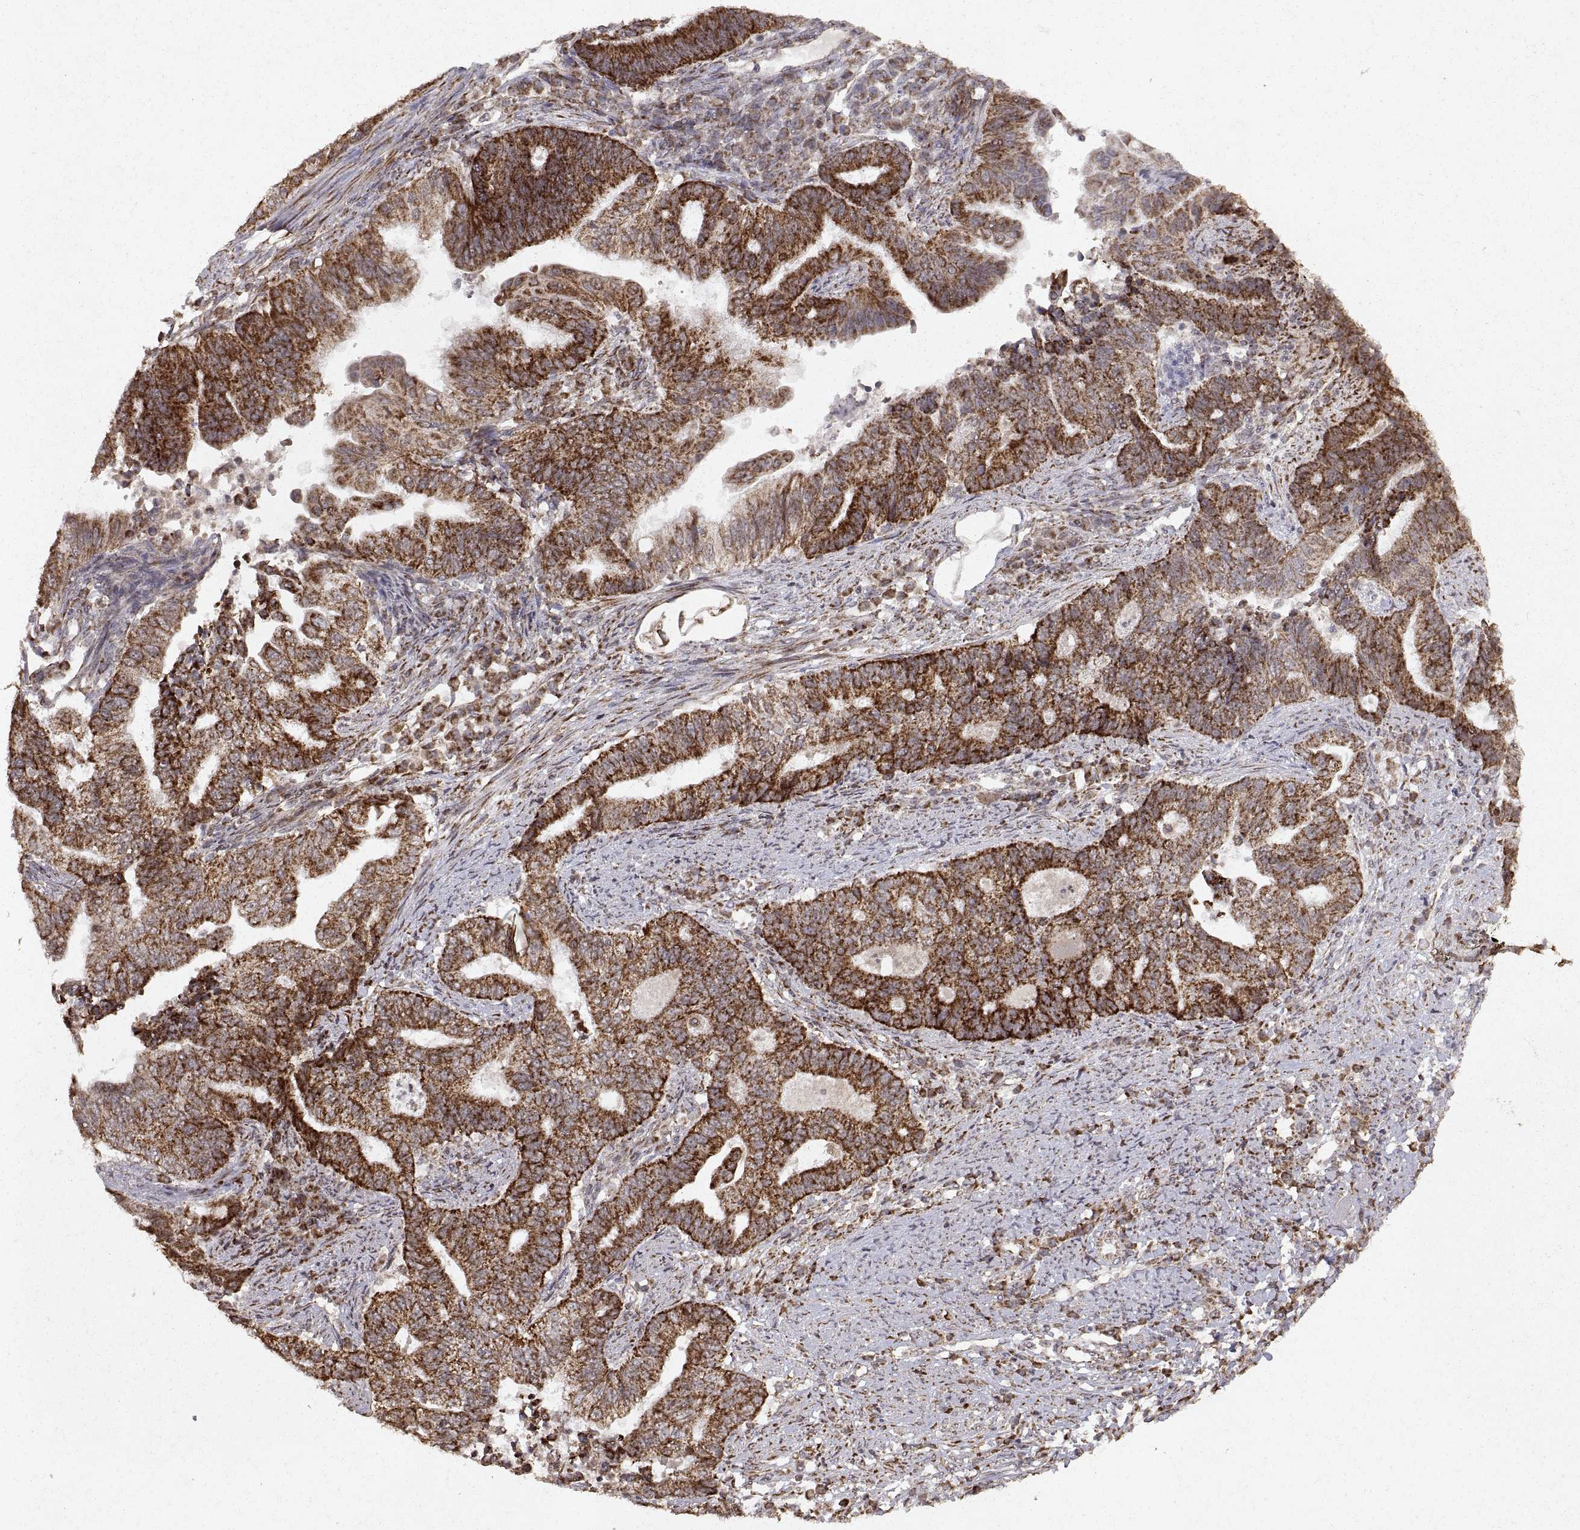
{"staining": {"intensity": "strong", "quantity": ">75%", "location": "cytoplasmic/membranous"}, "tissue": "endometrial cancer", "cell_type": "Tumor cells", "image_type": "cancer", "snomed": [{"axis": "morphology", "description": "Adenocarcinoma, NOS"}, {"axis": "topography", "description": "Uterus"}, {"axis": "topography", "description": "Endometrium"}], "caption": "IHC histopathology image of endometrial adenocarcinoma stained for a protein (brown), which exhibits high levels of strong cytoplasmic/membranous expression in about >75% of tumor cells.", "gene": "MANBAL", "patient": {"sex": "female", "age": 54}}